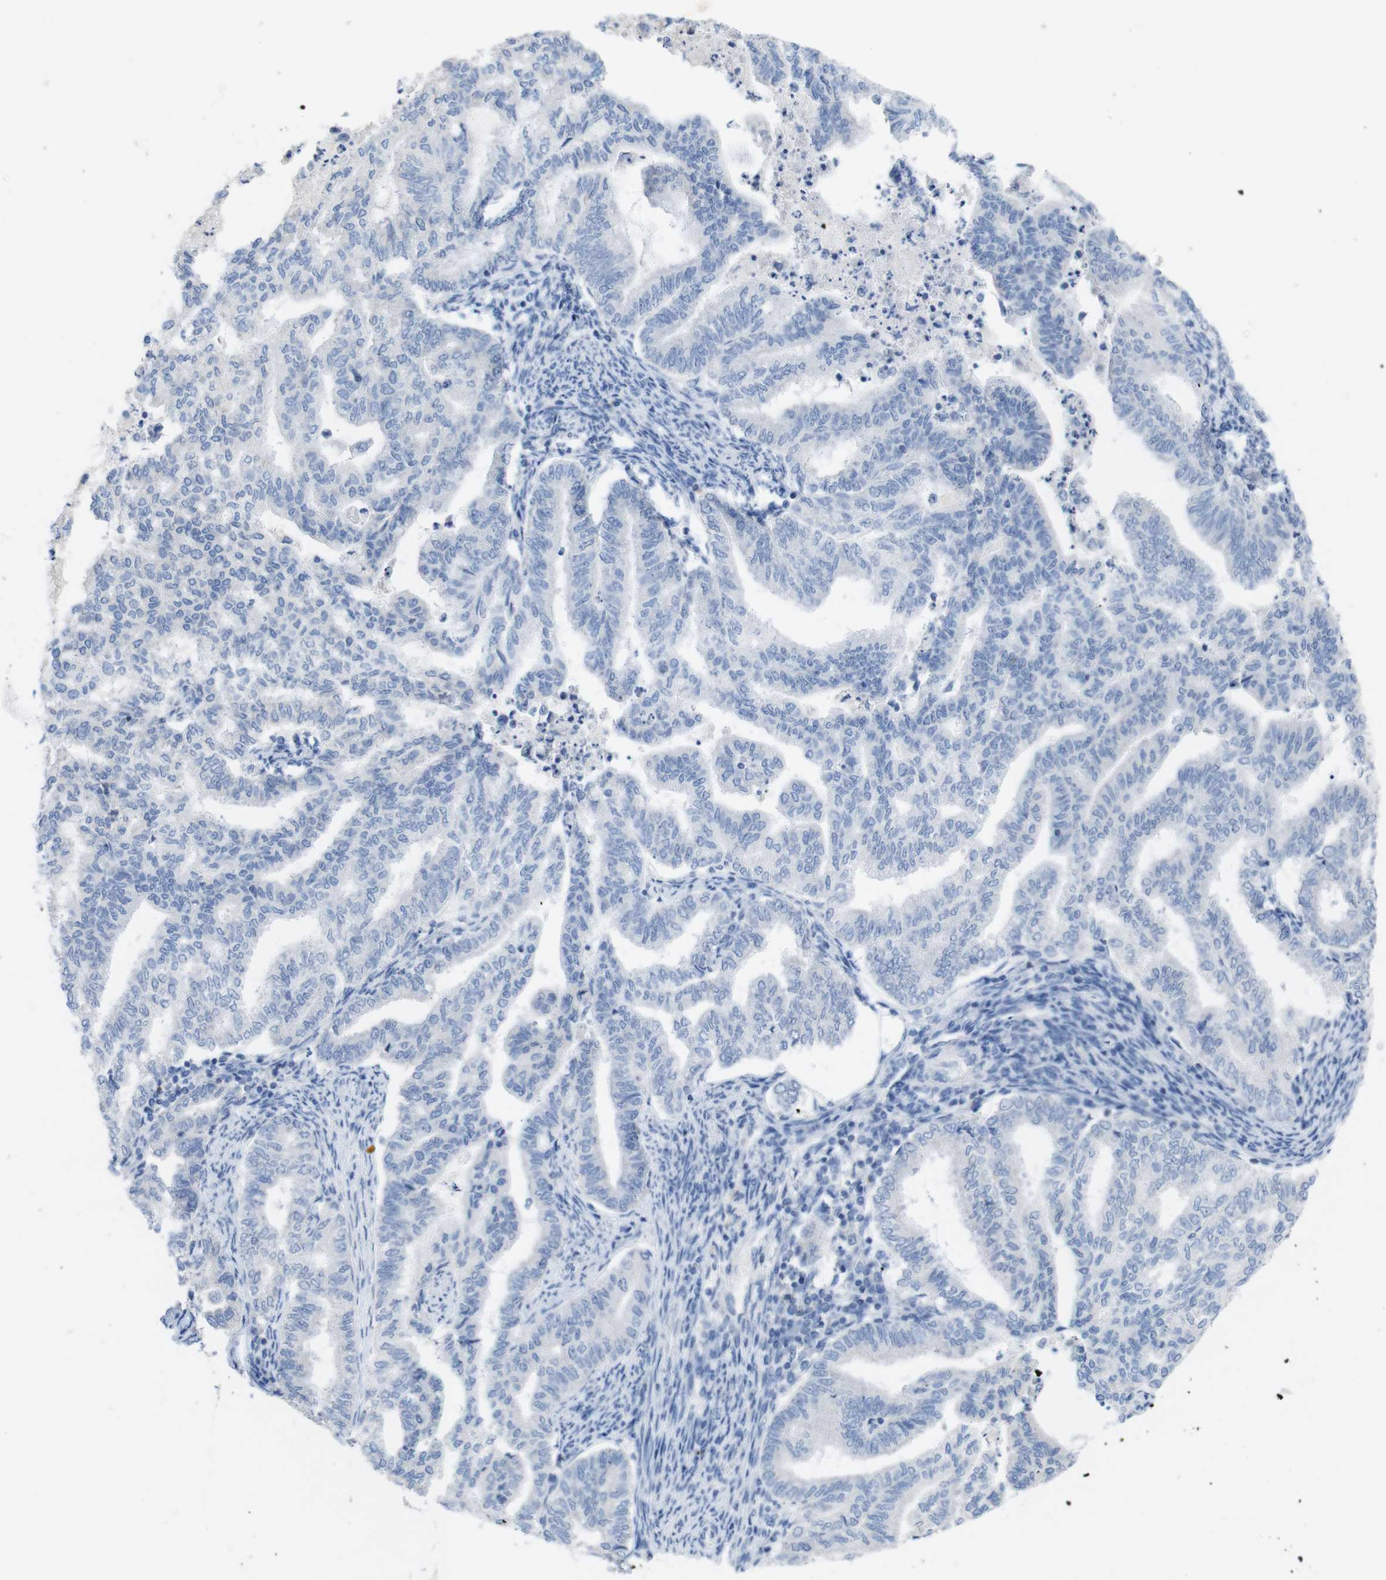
{"staining": {"intensity": "negative", "quantity": "none", "location": "none"}, "tissue": "endometrial cancer", "cell_type": "Tumor cells", "image_type": "cancer", "snomed": [{"axis": "morphology", "description": "Adenocarcinoma, NOS"}, {"axis": "topography", "description": "Endometrium"}], "caption": "High magnification brightfield microscopy of endometrial cancer (adenocarcinoma) stained with DAB (3,3'-diaminobenzidine) (brown) and counterstained with hematoxylin (blue): tumor cells show no significant positivity.", "gene": "LAG3", "patient": {"sex": "female", "age": 79}}